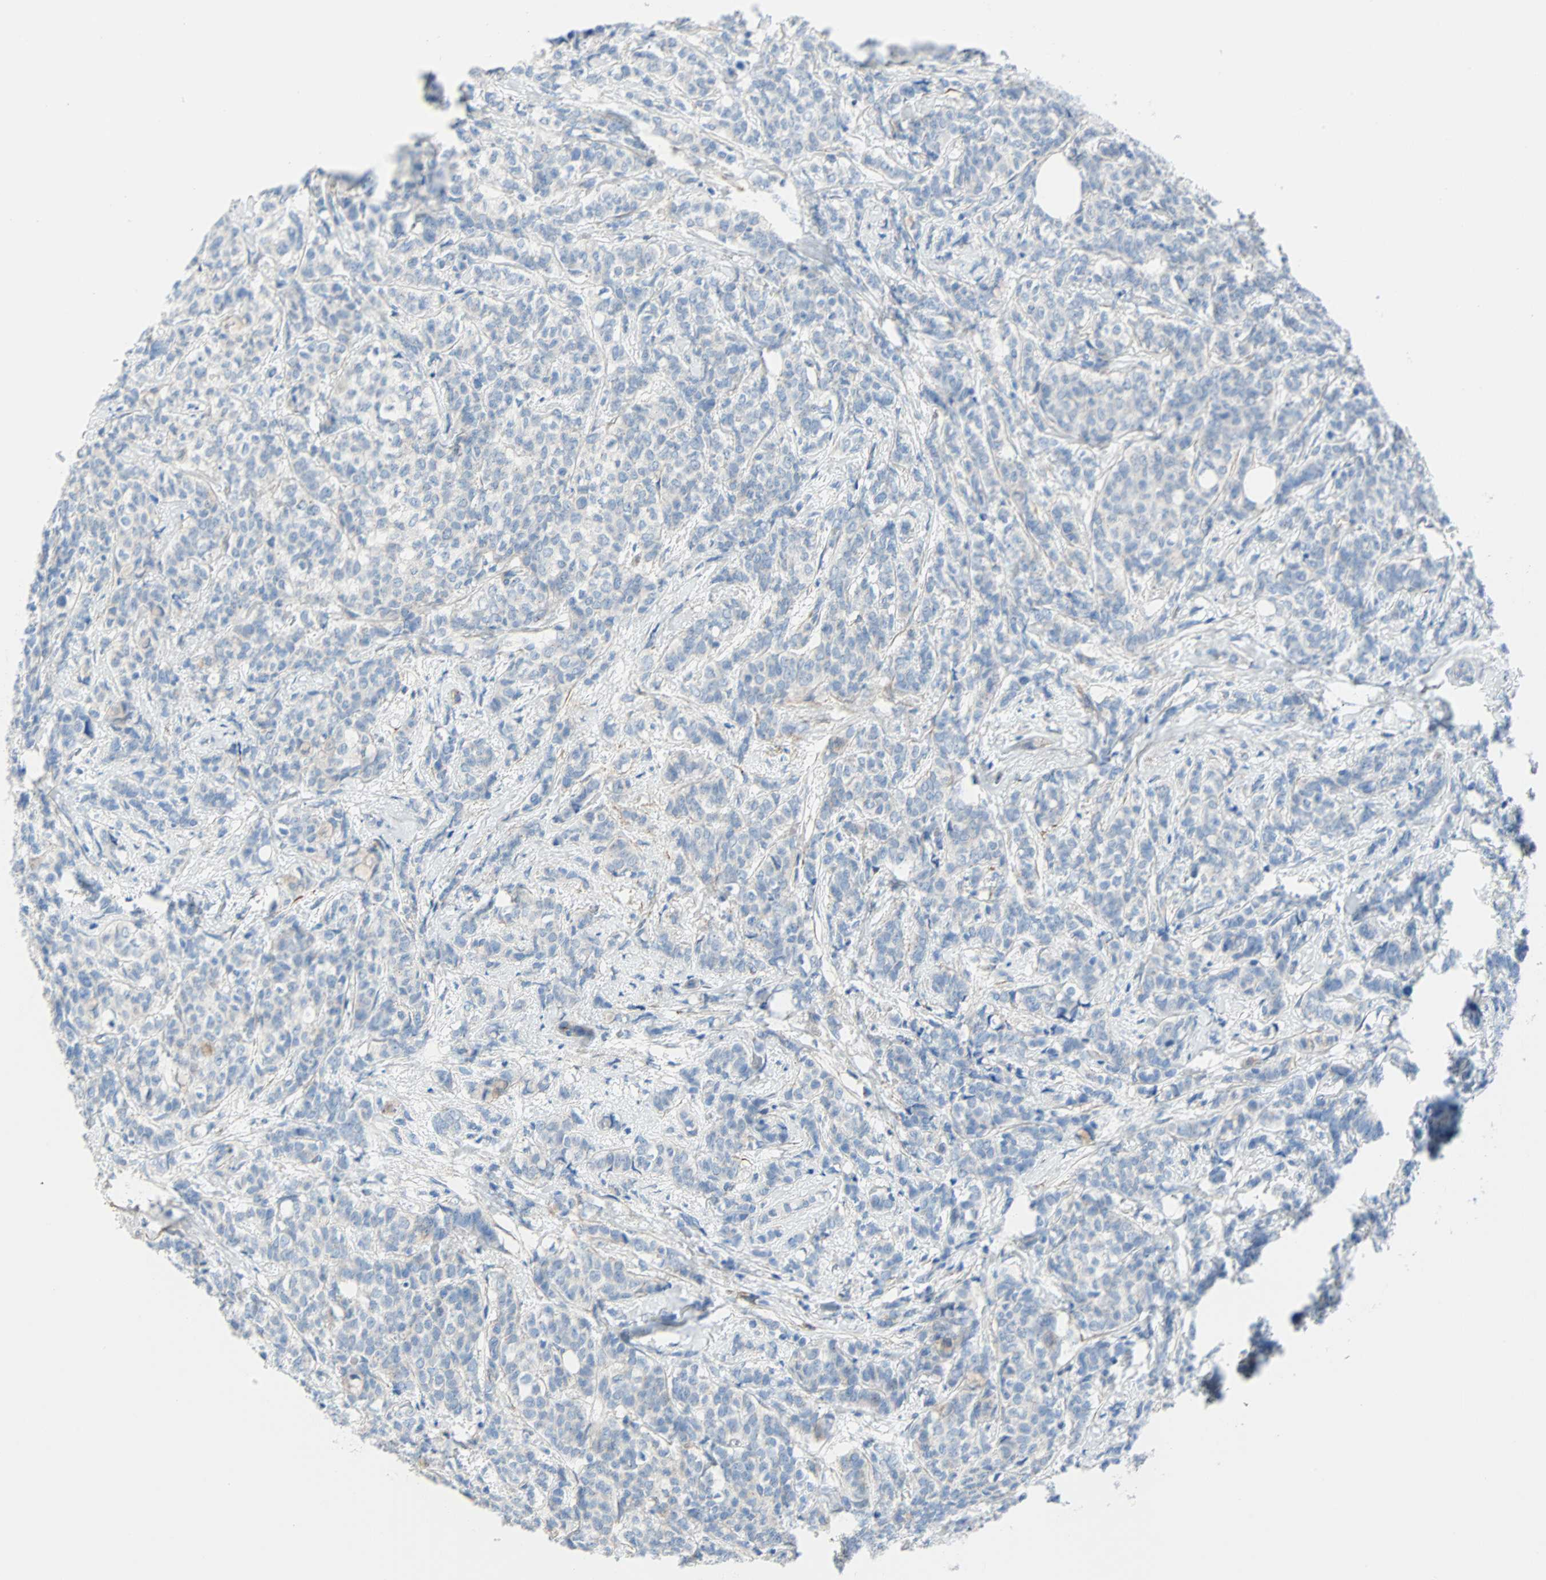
{"staining": {"intensity": "negative", "quantity": "none", "location": "none"}, "tissue": "breast cancer", "cell_type": "Tumor cells", "image_type": "cancer", "snomed": [{"axis": "morphology", "description": "Lobular carcinoma"}, {"axis": "topography", "description": "Breast"}], "caption": "Lobular carcinoma (breast) was stained to show a protein in brown. There is no significant positivity in tumor cells.", "gene": "PDPN", "patient": {"sex": "female", "age": 60}}